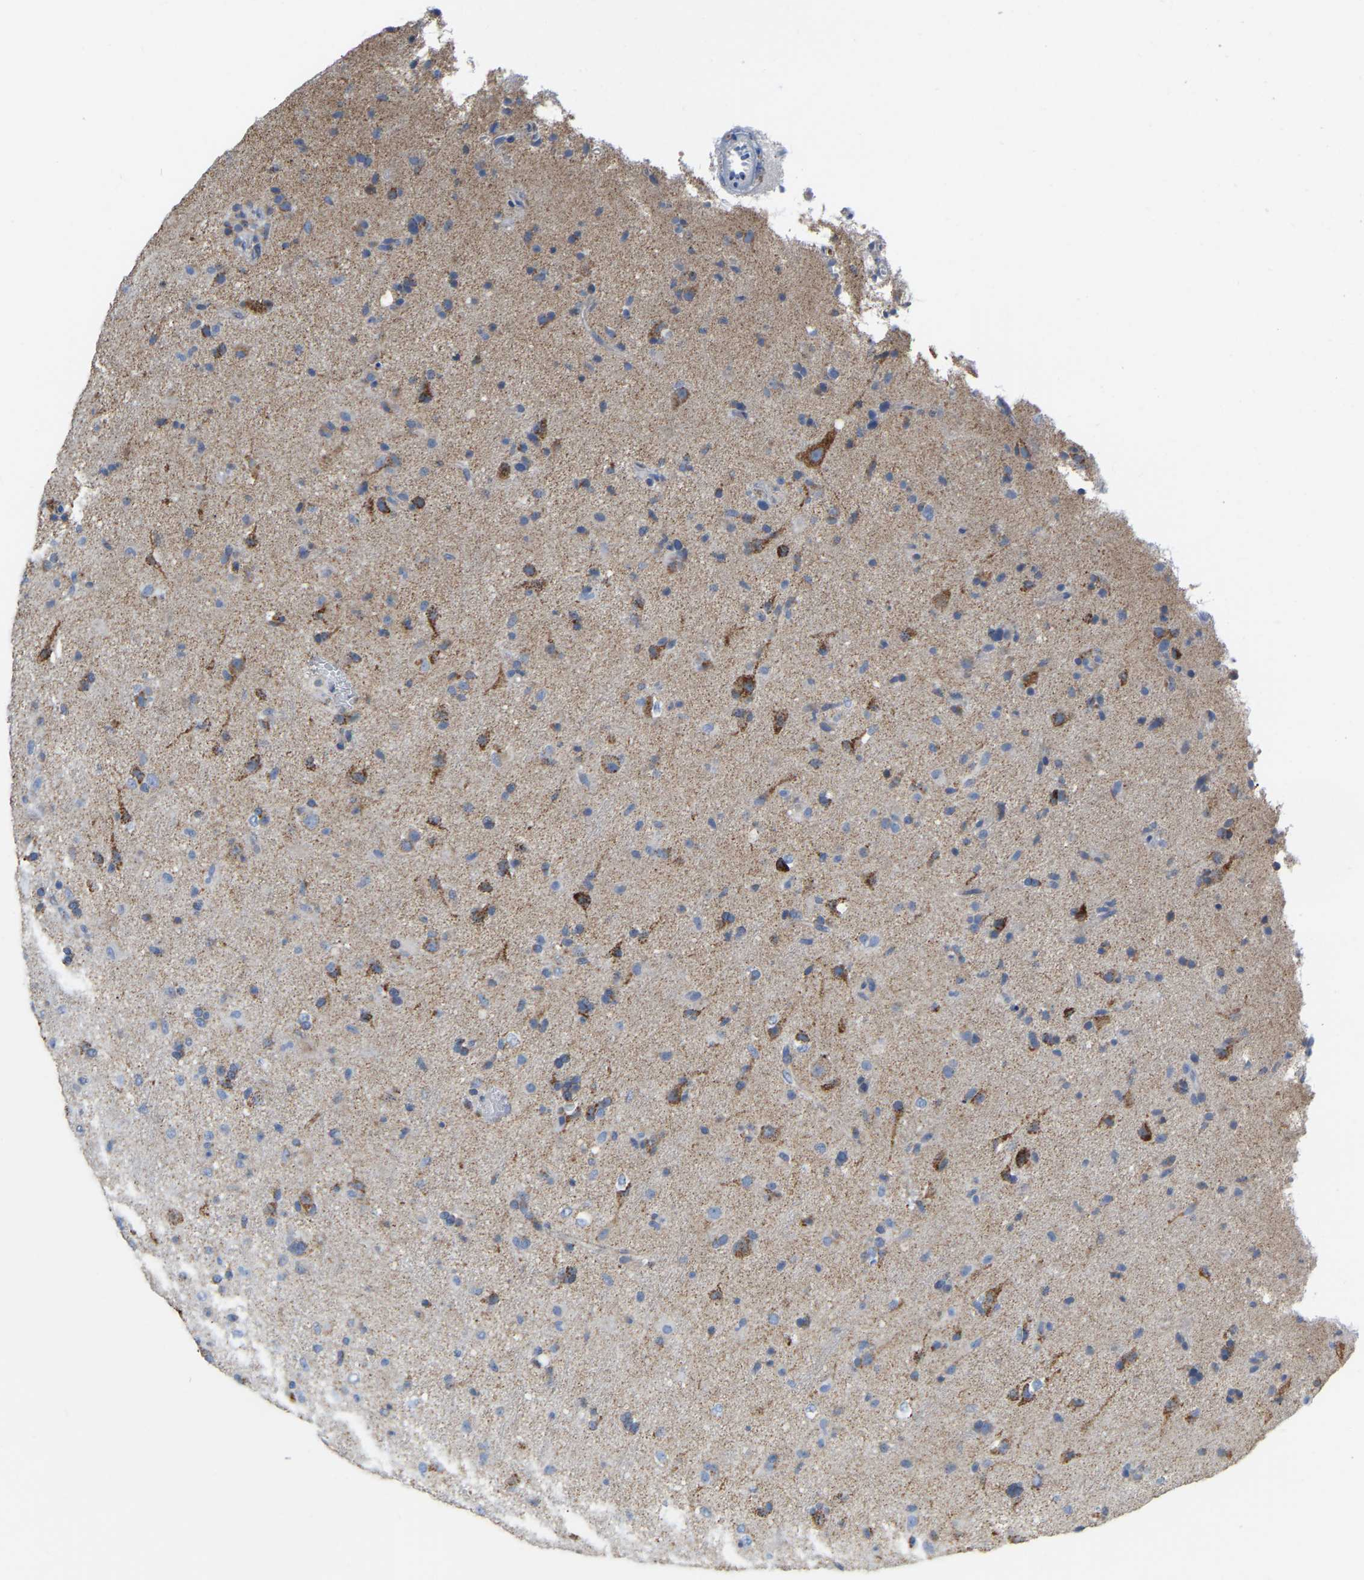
{"staining": {"intensity": "moderate", "quantity": "<25%", "location": "cytoplasmic/membranous"}, "tissue": "glioma", "cell_type": "Tumor cells", "image_type": "cancer", "snomed": [{"axis": "morphology", "description": "Glioma, malignant, Low grade"}, {"axis": "topography", "description": "Brain"}], "caption": "The immunohistochemical stain labels moderate cytoplasmic/membranous positivity in tumor cells of glioma tissue.", "gene": "CBLB", "patient": {"sex": "male", "age": 65}}